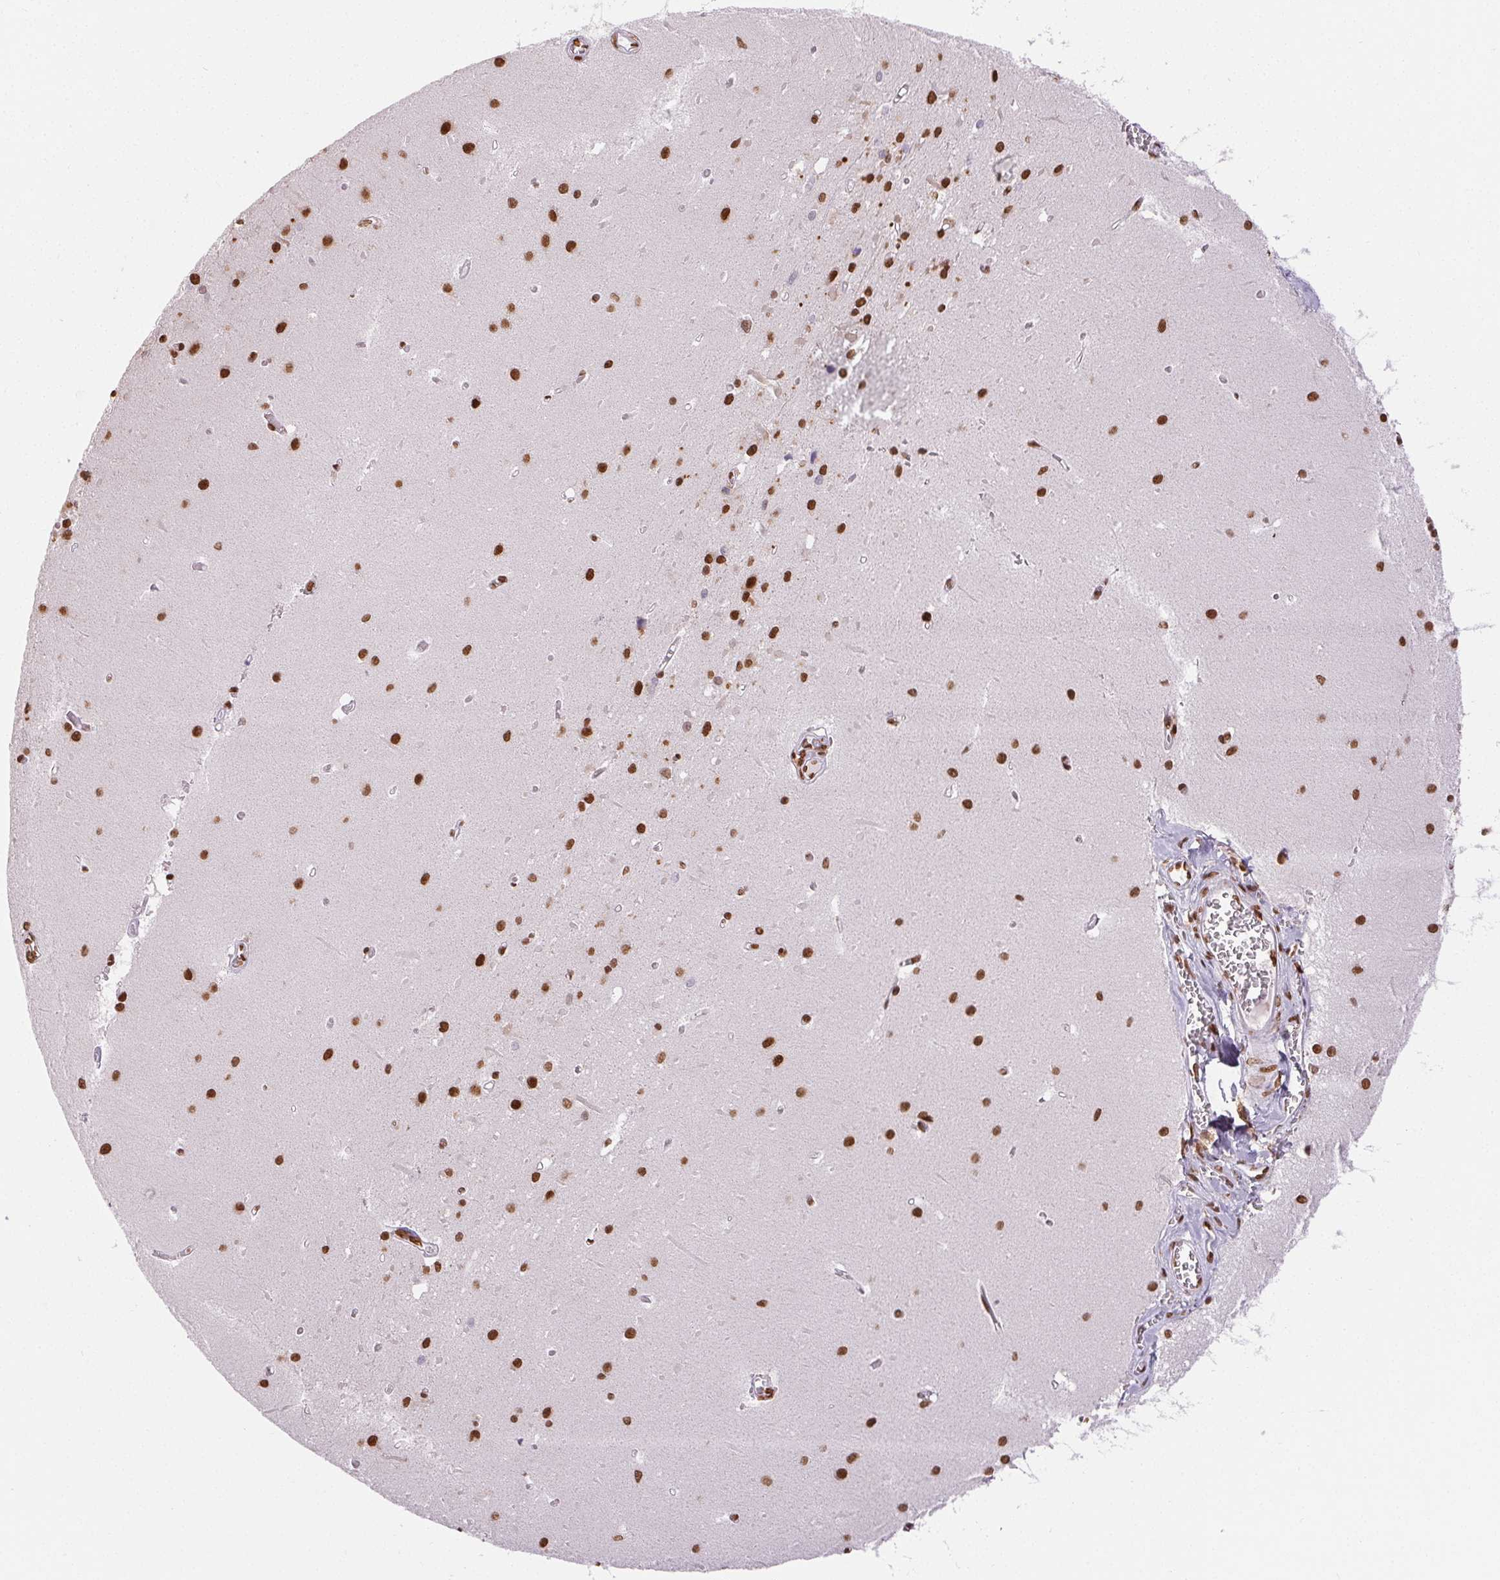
{"staining": {"intensity": "strong", "quantity": "25%-75%", "location": "nuclear"}, "tissue": "cerebellum", "cell_type": "Cells in granular layer", "image_type": "normal", "snomed": [{"axis": "morphology", "description": "Normal tissue, NOS"}, {"axis": "topography", "description": "Cerebellum"}], "caption": "Protein staining of unremarkable cerebellum exhibits strong nuclear staining in about 25%-75% of cells in granular layer.", "gene": "ZNF80", "patient": {"sex": "male", "age": 37}}